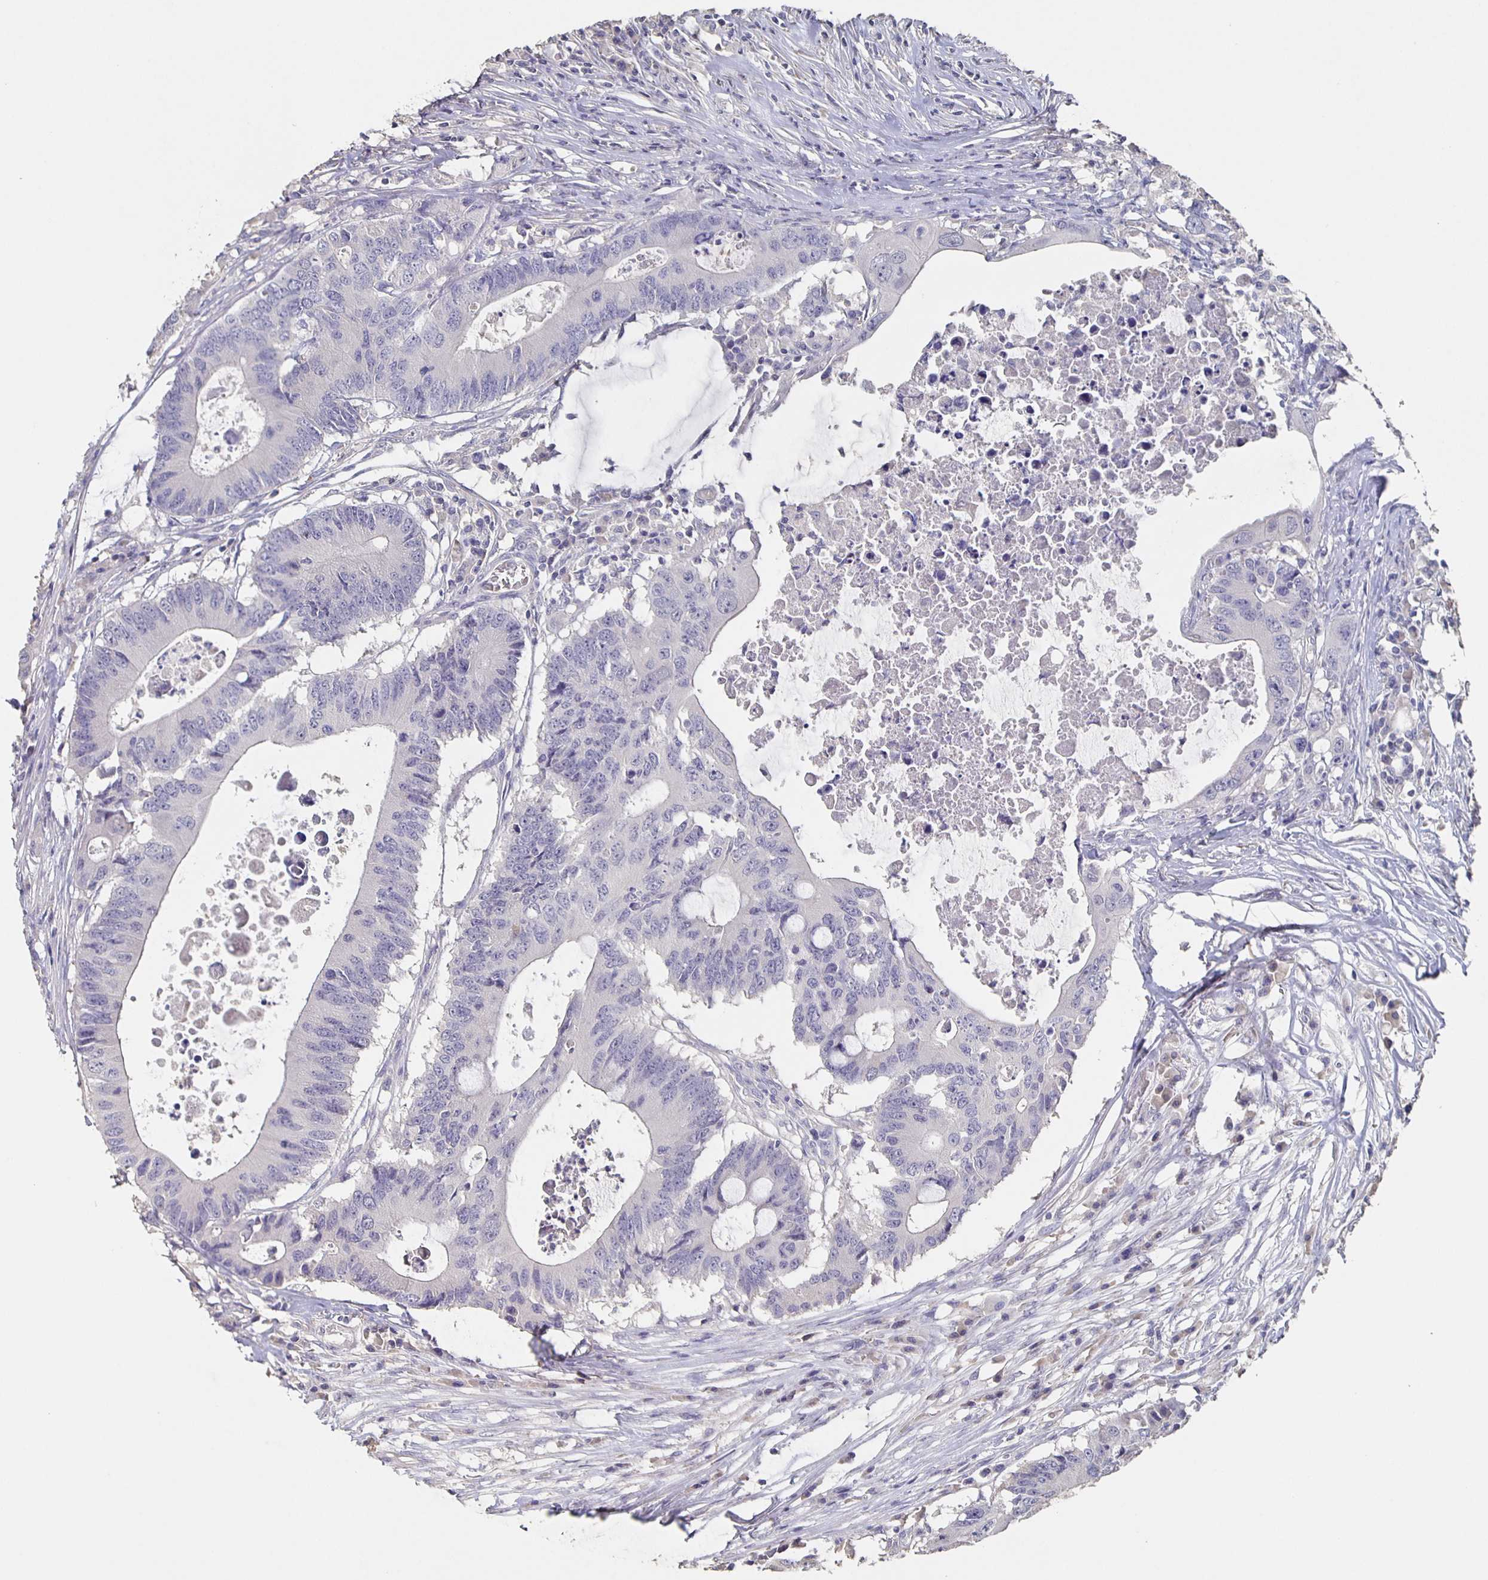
{"staining": {"intensity": "negative", "quantity": "none", "location": "none"}, "tissue": "colorectal cancer", "cell_type": "Tumor cells", "image_type": "cancer", "snomed": [{"axis": "morphology", "description": "Adenocarcinoma, NOS"}, {"axis": "topography", "description": "Colon"}], "caption": "The histopathology image reveals no staining of tumor cells in colorectal adenocarcinoma.", "gene": "CACNA2D2", "patient": {"sex": "male", "age": 71}}